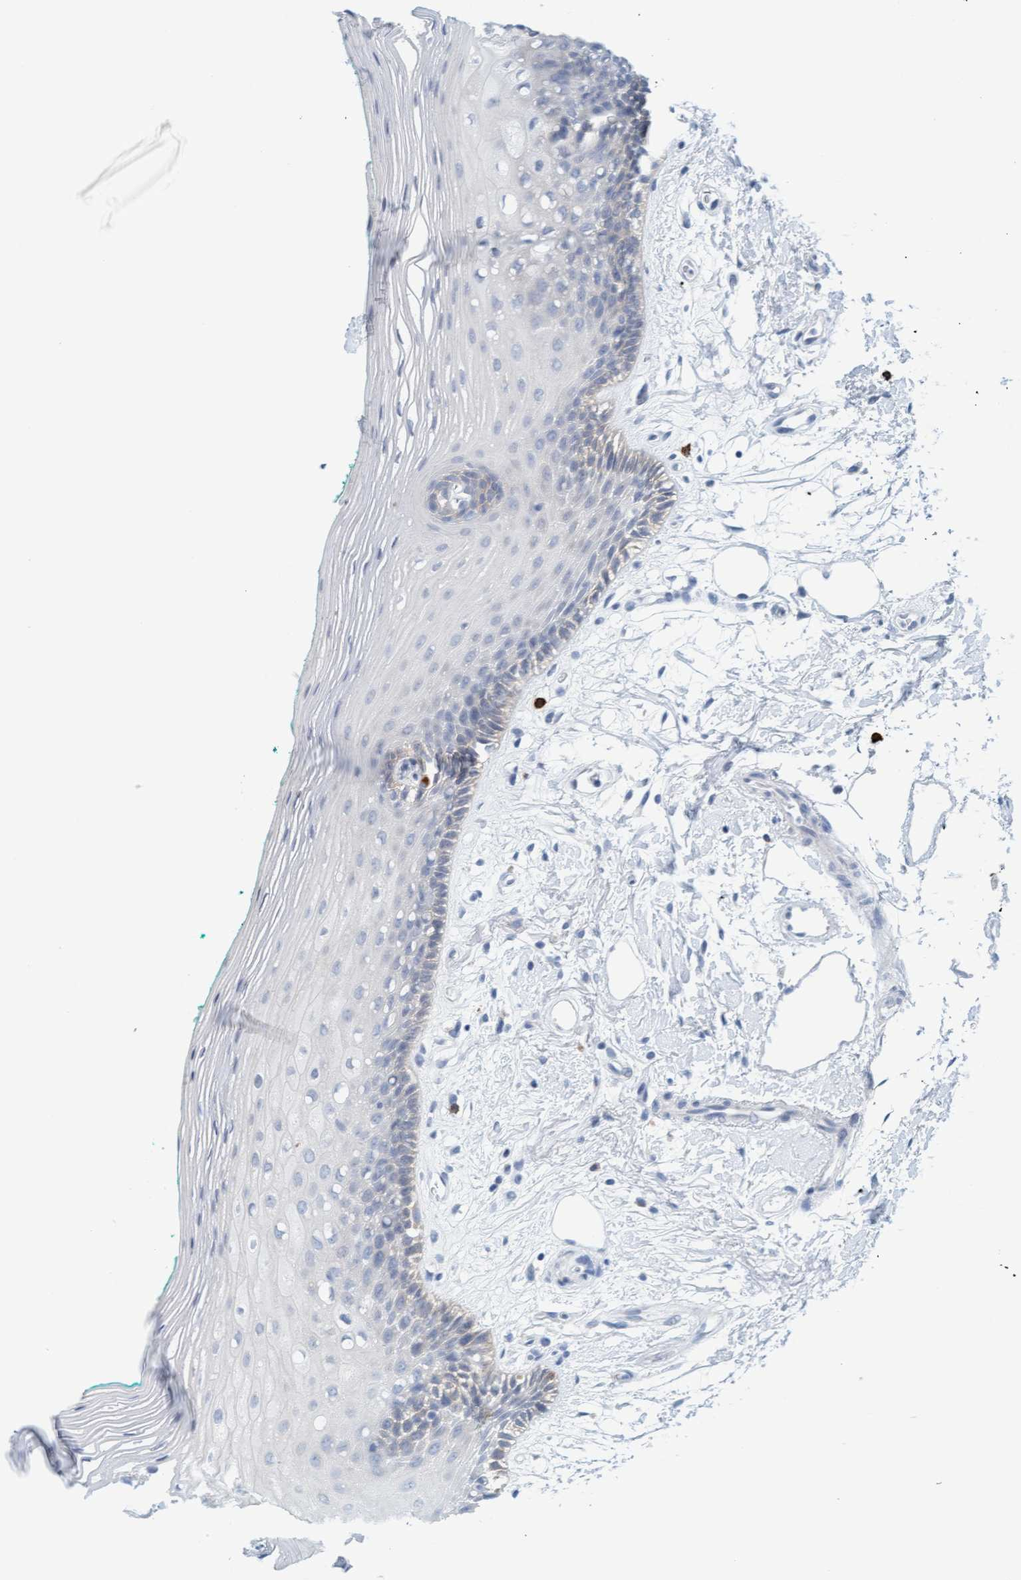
{"staining": {"intensity": "negative", "quantity": "none", "location": "none"}, "tissue": "oral mucosa", "cell_type": "Squamous epithelial cells", "image_type": "normal", "snomed": [{"axis": "morphology", "description": "Normal tissue, NOS"}, {"axis": "topography", "description": "Skeletal muscle"}, {"axis": "topography", "description": "Oral tissue"}, {"axis": "topography", "description": "Peripheral nerve tissue"}], "caption": "DAB (3,3'-diaminobenzidine) immunohistochemical staining of unremarkable human oral mucosa shows no significant expression in squamous epithelial cells. The staining was performed using DAB (3,3'-diaminobenzidine) to visualize the protein expression in brown, while the nuclei were stained in blue with hematoxylin (Magnification: 20x).", "gene": "CPA3", "patient": {"sex": "female", "age": 84}}